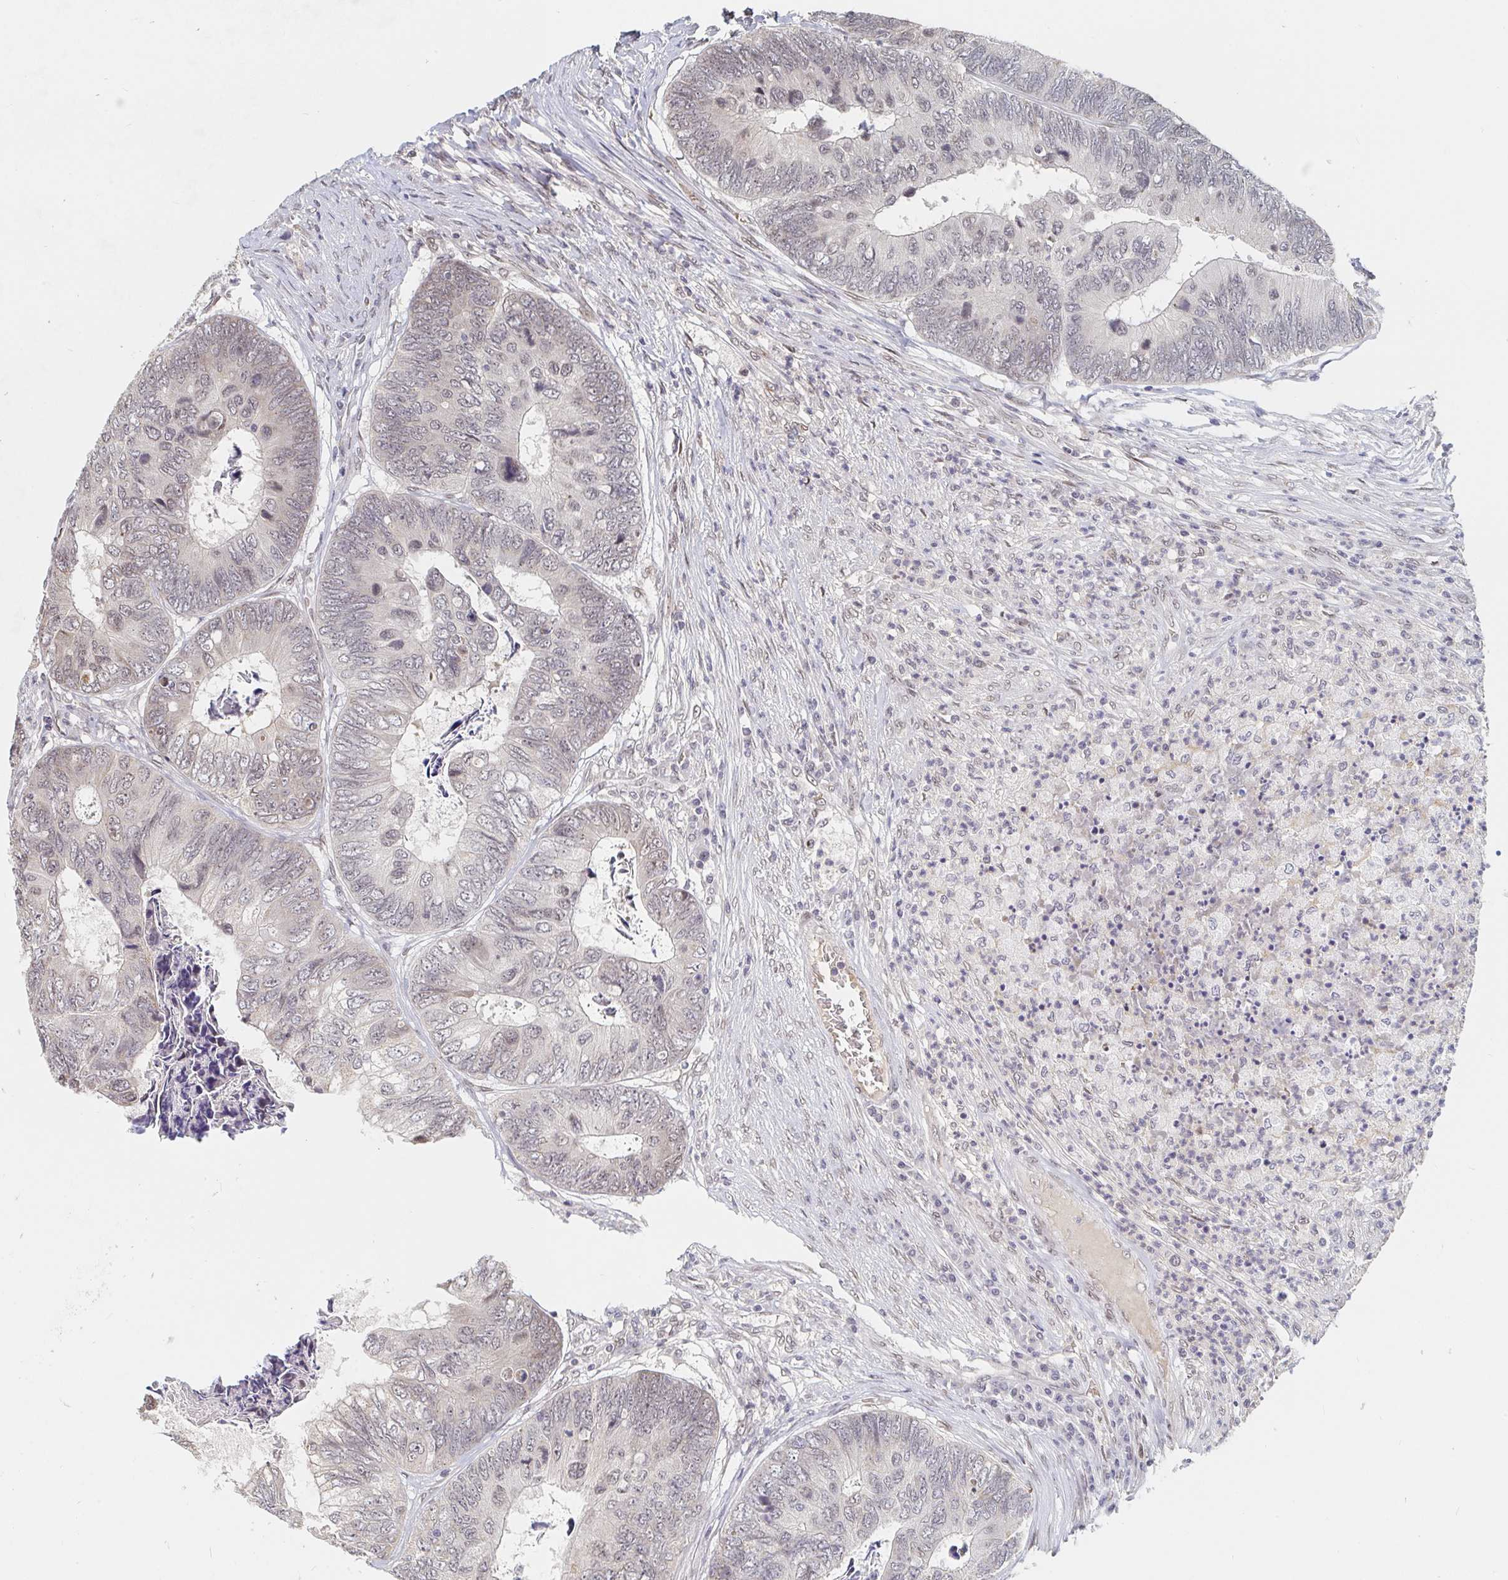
{"staining": {"intensity": "negative", "quantity": "none", "location": "none"}, "tissue": "colorectal cancer", "cell_type": "Tumor cells", "image_type": "cancer", "snomed": [{"axis": "morphology", "description": "Adenocarcinoma, NOS"}, {"axis": "topography", "description": "Colon"}], "caption": "Immunohistochemistry (IHC) of human colorectal cancer demonstrates no staining in tumor cells.", "gene": "CHD2", "patient": {"sex": "female", "age": 67}}